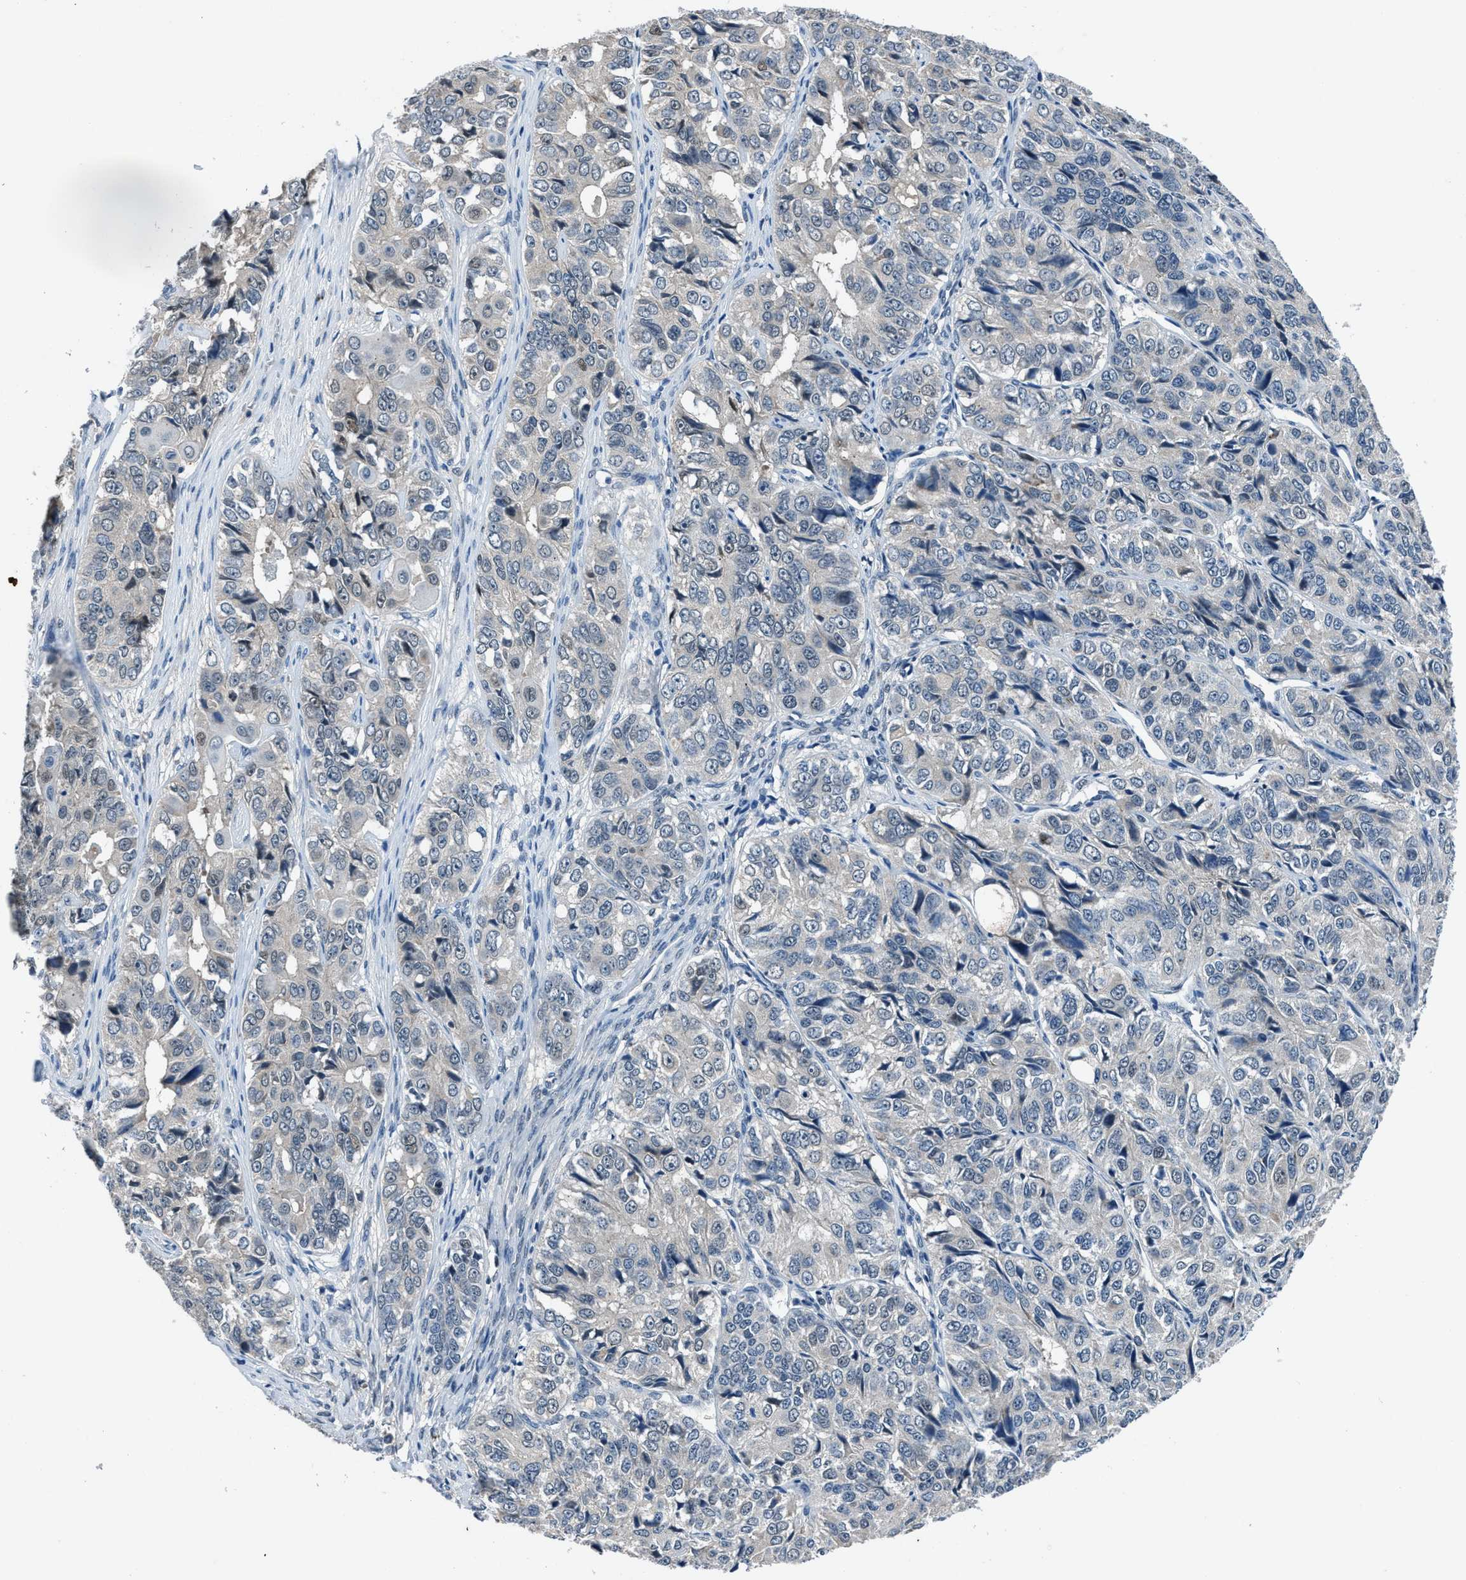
{"staining": {"intensity": "weak", "quantity": "<25%", "location": "cytoplasmic/membranous"}, "tissue": "ovarian cancer", "cell_type": "Tumor cells", "image_type": "cancer", "snomed": [{"axis": "morphology", "description": "Carcinoma, endometroid"}, {"axis": "topography", "description": "Ovary"}], "caption": "A high-resolution image shows IHC staining of ovarian cancer (endometroid carcinoma), which demonstrates no significant expression in tumor cells.", "gene": "DUSP19", "patient": {"sex": "female", "age": 51}}